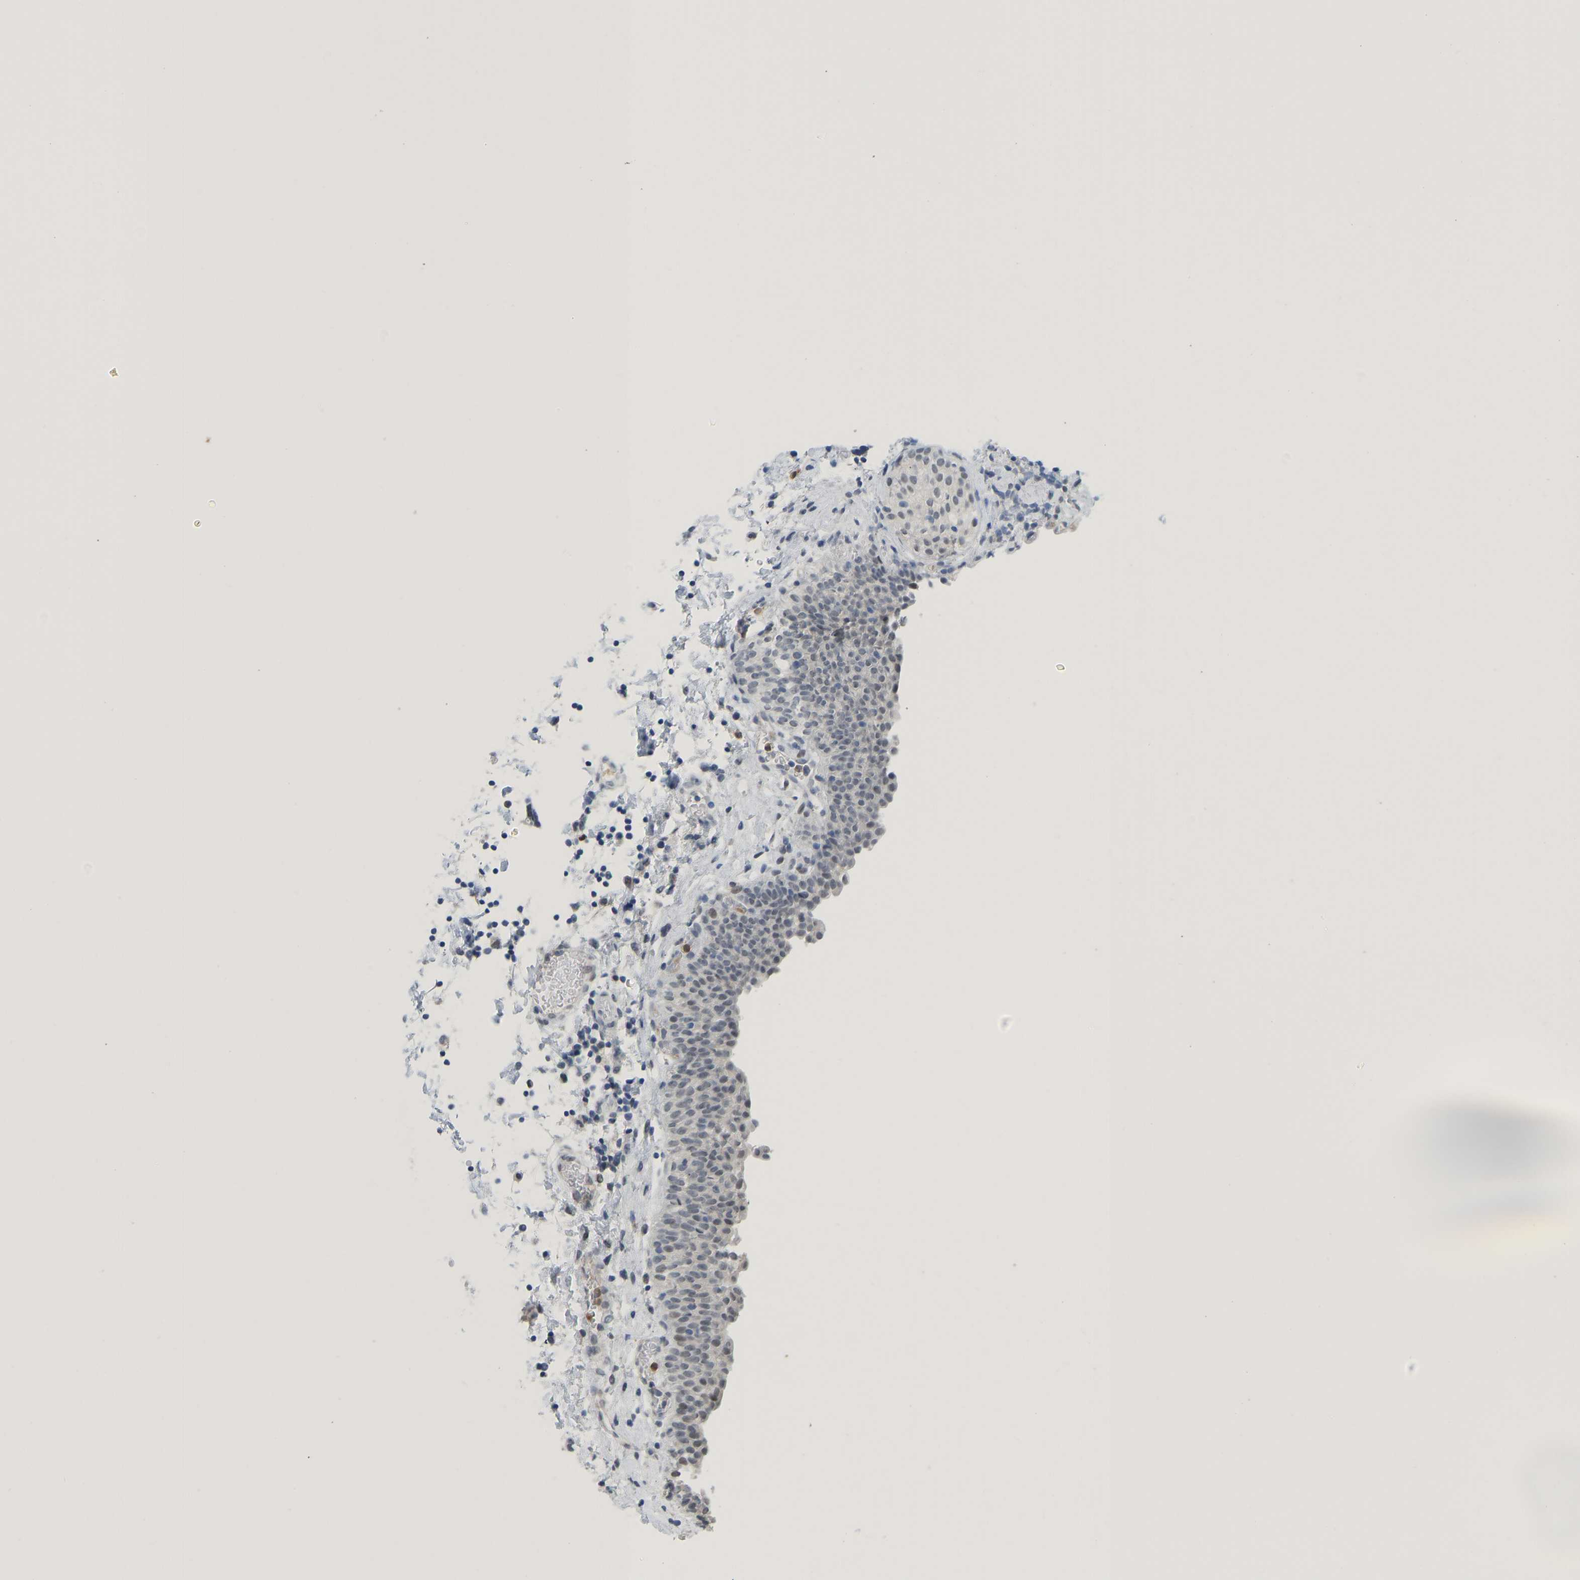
{"staining": {"intensity": "negative", "quantity": "none", "location": "none"}, "tissue": "urinary bladder", "cell_type": "Urothelial cells", "image_type": "normal", "snomed": [{"axis": "morphology", "description": "Normal tissue, NOS"}, {"axis": "topography", "description": "Urinary bladder"}], "caption": "DAB (3,3'-diaminobenzidine) immunohistochemical staining of unremarkable human urinary bladder reveals no significant expression in urothelial cells. (DAB IHC visualized using brightfield microscopy, high magnification).", "gene": "TXNDC2", "patient": {"sex": "male", "age": 55}}